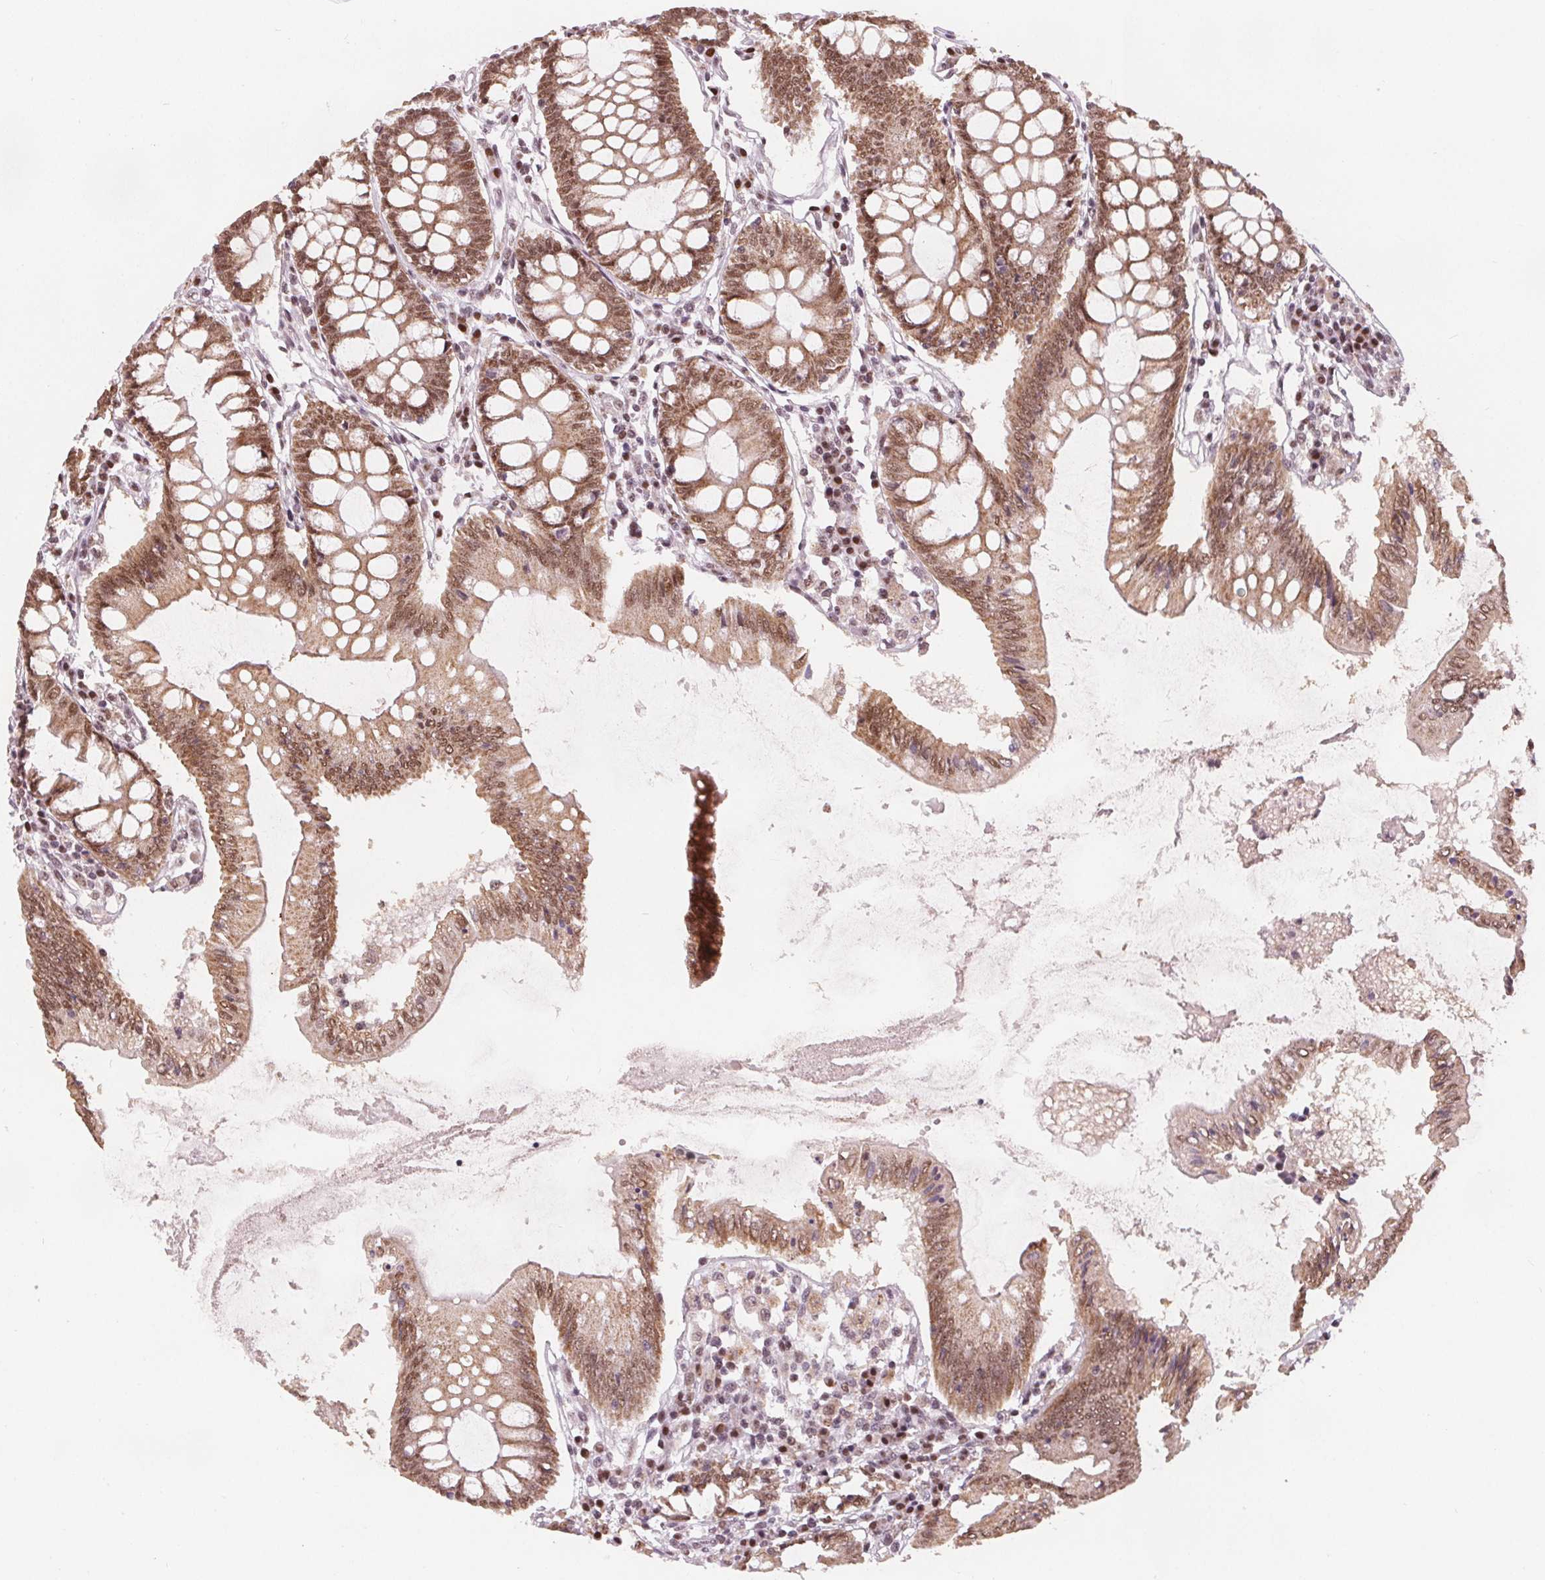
{"staining": {"intensity": "weak", "quantity": ">75%", "location": "nuclear"}, "tissue": "colon", "cell_type": "Endothelial cells", "image_type": "normal", "snomed": [{"axis": "morphology", "description": "Normal tissue, NOS"}, {"axis": "morphology", "description": "Adenocarcinoma, NOS"}, {"axis": "topography", "description": "Colon"}], "caption": "The micrograph exhibits a brown stain indicating the presence of a protein in the nuclear of endothelial cells in colon. The staining was performed using DAB (3,3'-diaminobenzidine), with brown indicating positive protein expression. Nuclei are stained blue with hematoxylin.", "gene": "DPM2", "patient": {"sex": "male", "age": 83}}